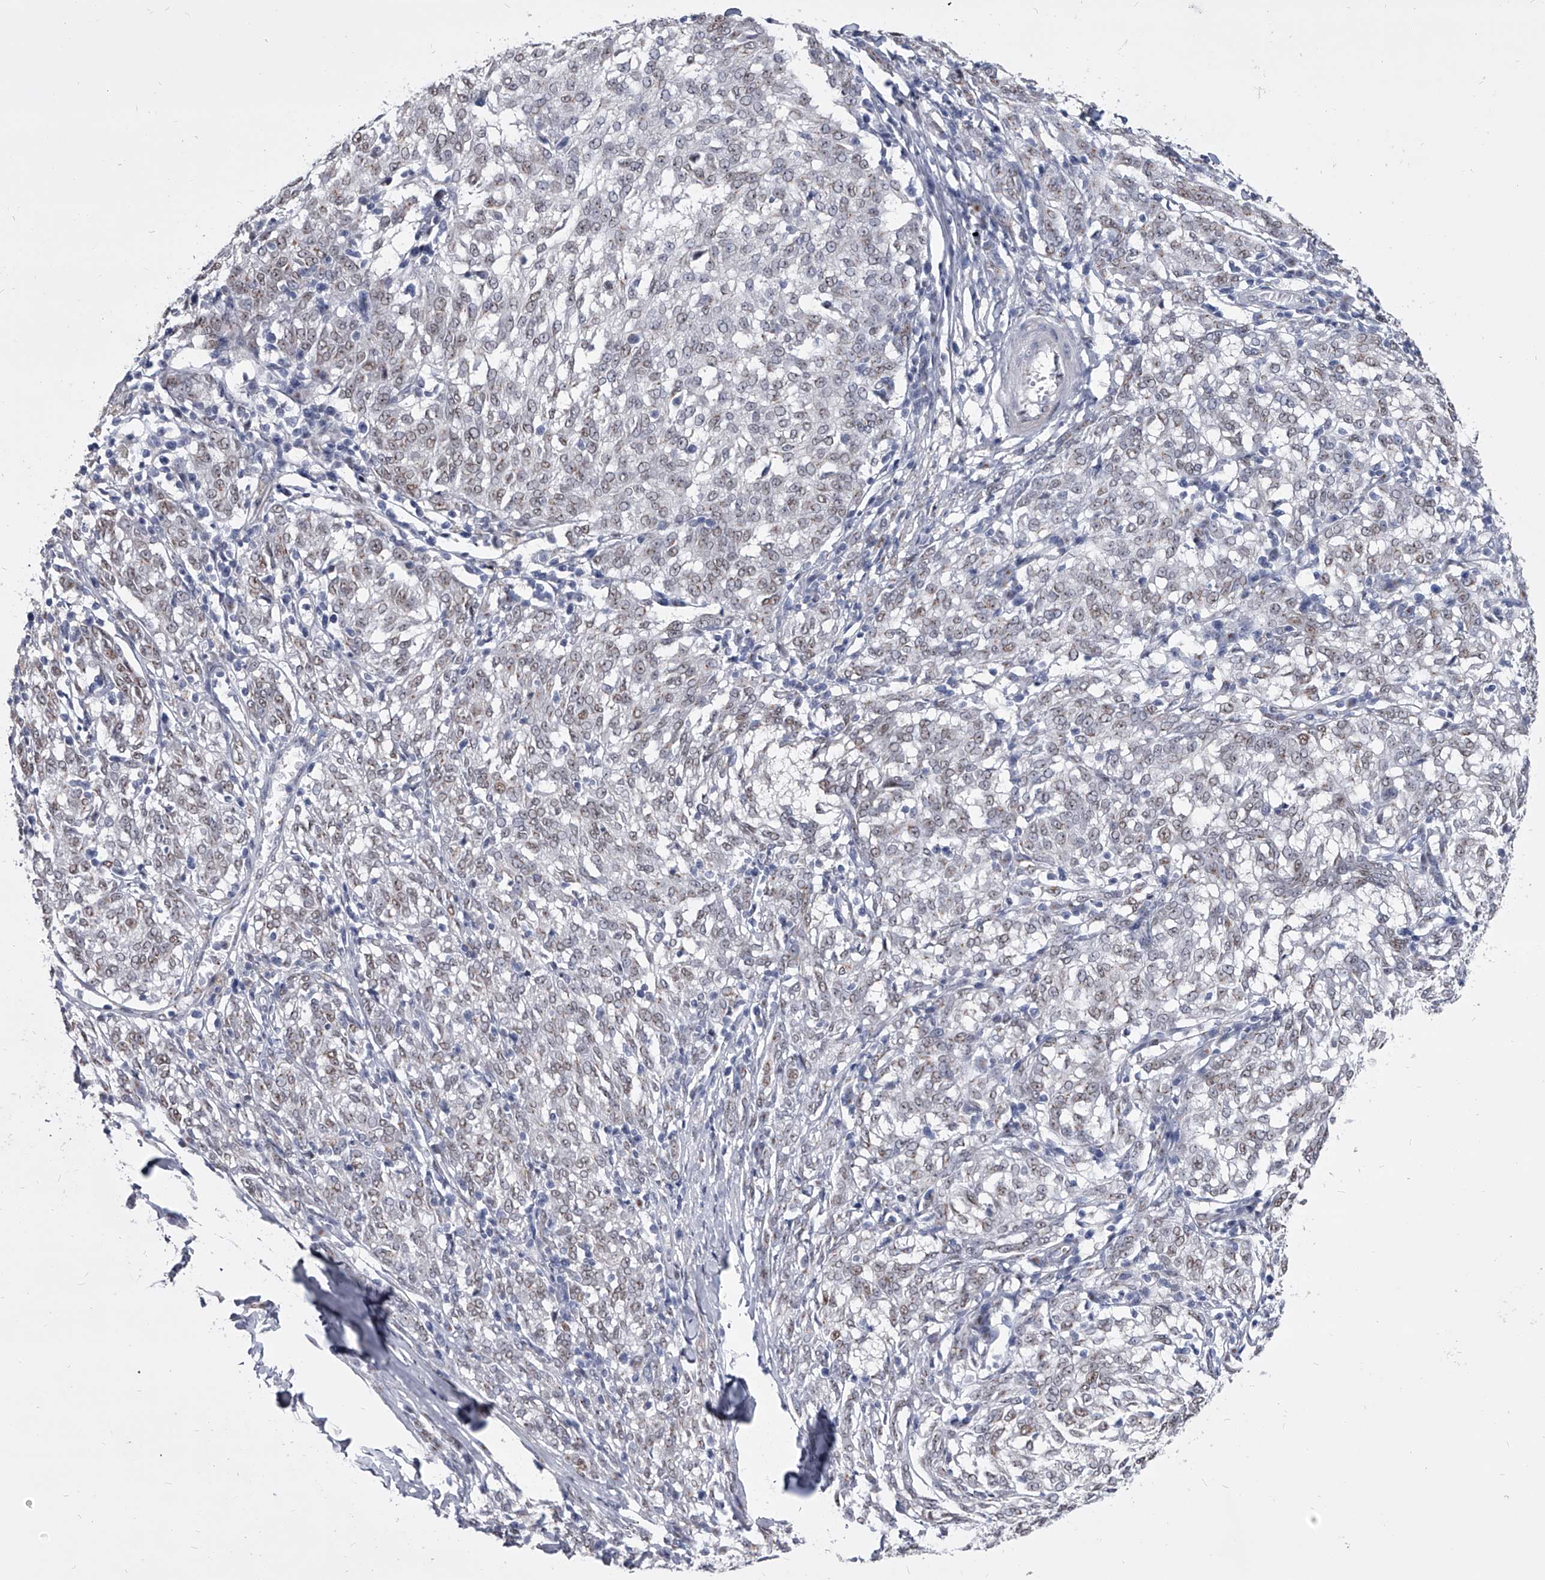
{"staining": {"intensity": "weak", "quantity": "25%-75%", "location": "nuclear"}, "tissue": "melanoma", "cell_type": "Tumor cells", "image_type": "cancer", "snomed": [{"axis": "morphology", "description": "Malignant melanoma, NOS"}, {"axis": "topography", "description": "Skin"}], "caption": "Immunohistochemical staining of human malignant melanoma displays low levels of weak nuclear protein staining in approximately 25%-75% of tumor cells.", "gene": "EVA1C", "patient": {"sex": "female", "age": 72}}